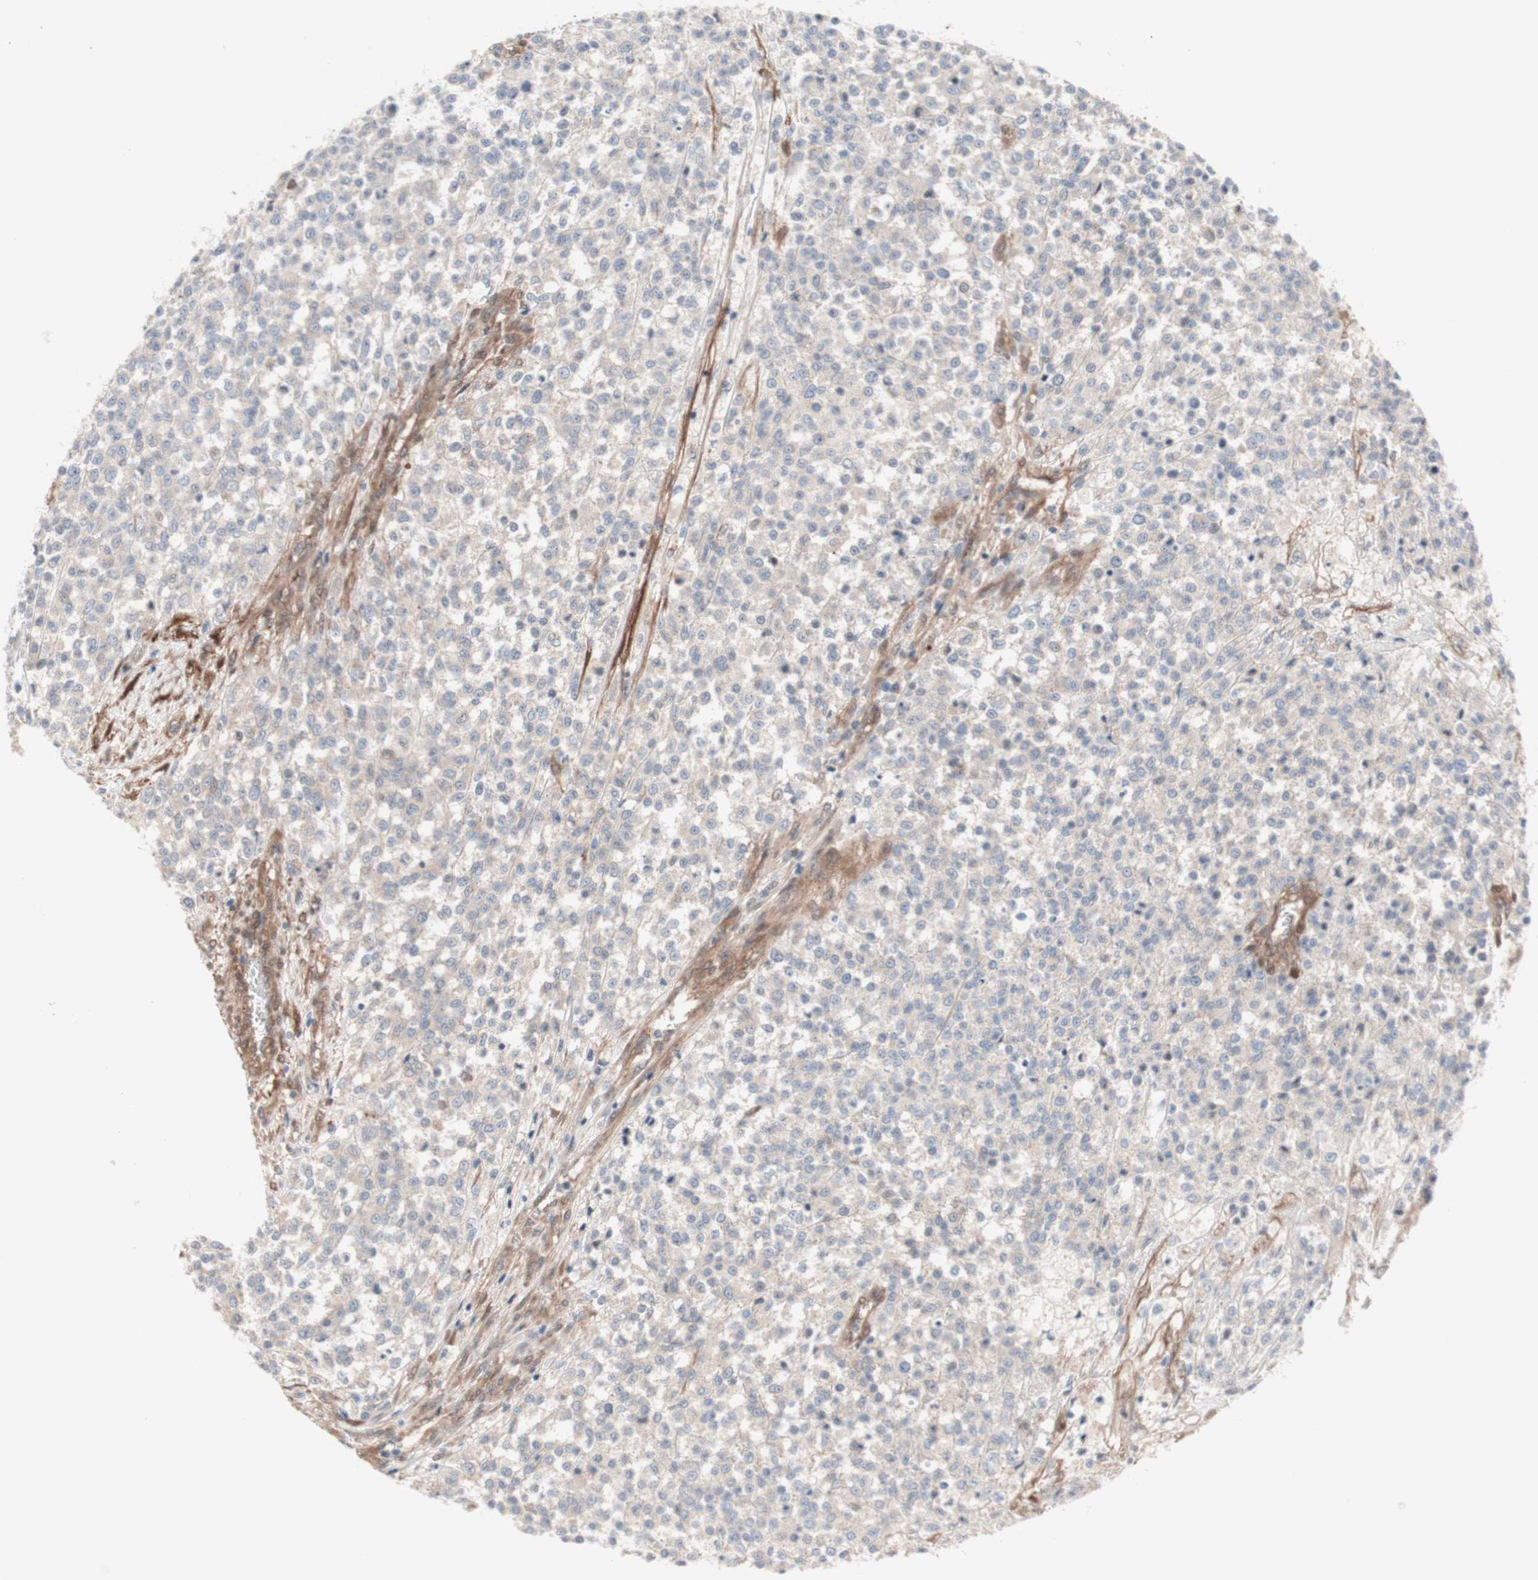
{"staining": {"intensity": "weak", "quantity": ">75%", "location": "cytoplasmic/membranous"}, "tissue": "testis cancer", "cell_type": "Tumor cells", "image_type": "cancer", "snomed": [{"axis": "morphology", "description": "Seminoma, NOS"}, {"axis": "topography", "description": "Testis"}], "caption": "A micrograph of testis seminoma stained for a protein displays weak cytoplasmic/membranous brown staining in tumor cells.", "gene": "CNN3", "patient": {"sex": "male", "age": 59}}